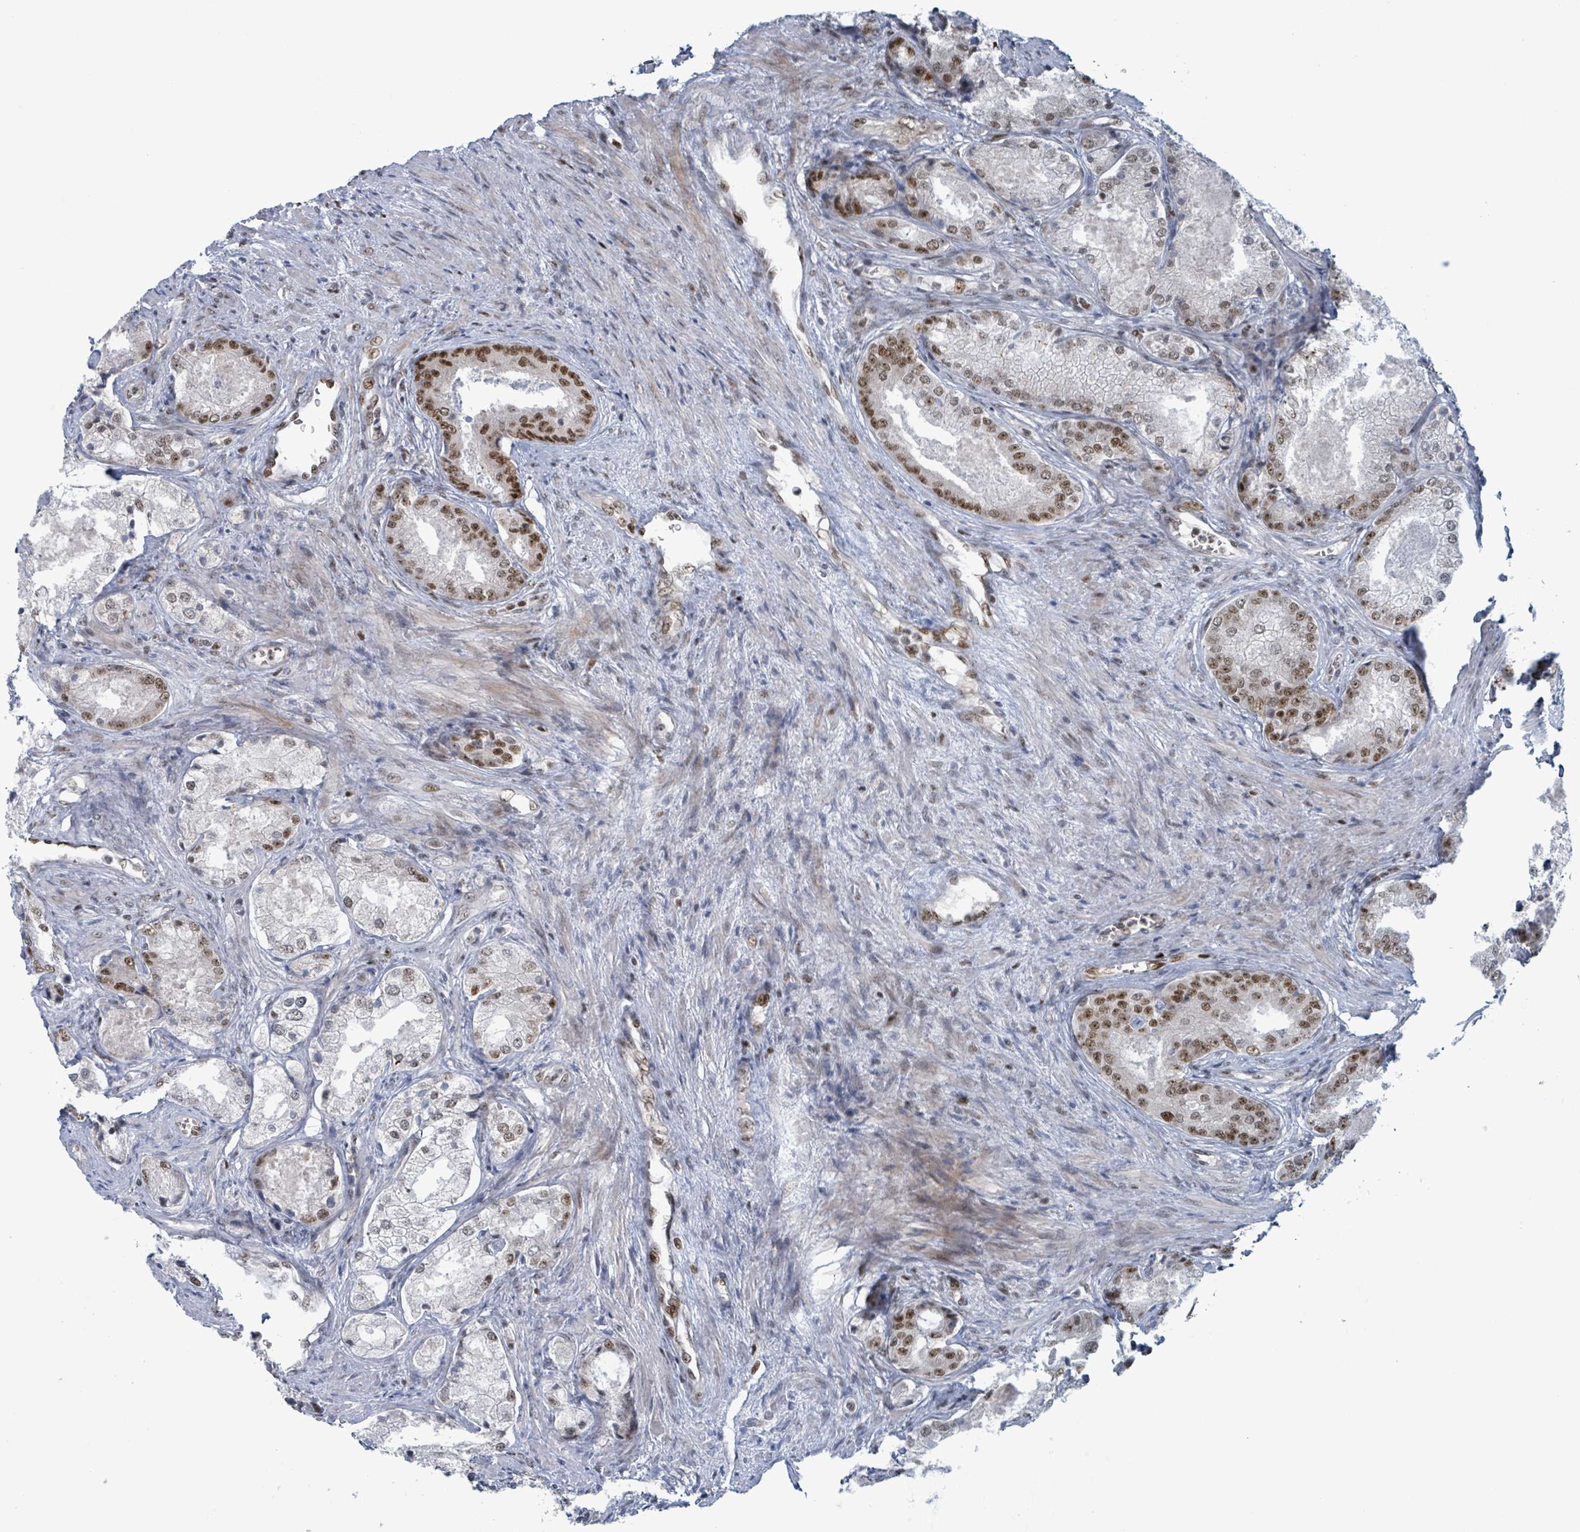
{"staining": {"intensity": "moderate", "quantity": "<25%", "location": "nuclear"}, "tissue": "prostate cancer", "cell_type": "Tumor cells", "image_type": "cancer", "snomed": [{"axis": "morphology", "description": "Adenocarcinoma, Low grade"}, {"axis": "topography", "description": "Prostate"}], "caption": "Human prostate cancer (adenocarcinoma (low-grade)) stained with a protein marker demonstrates moderate staining in tumor cells.", "gene": "KLF3", "patient": {"sex": "male", "age": 68}}